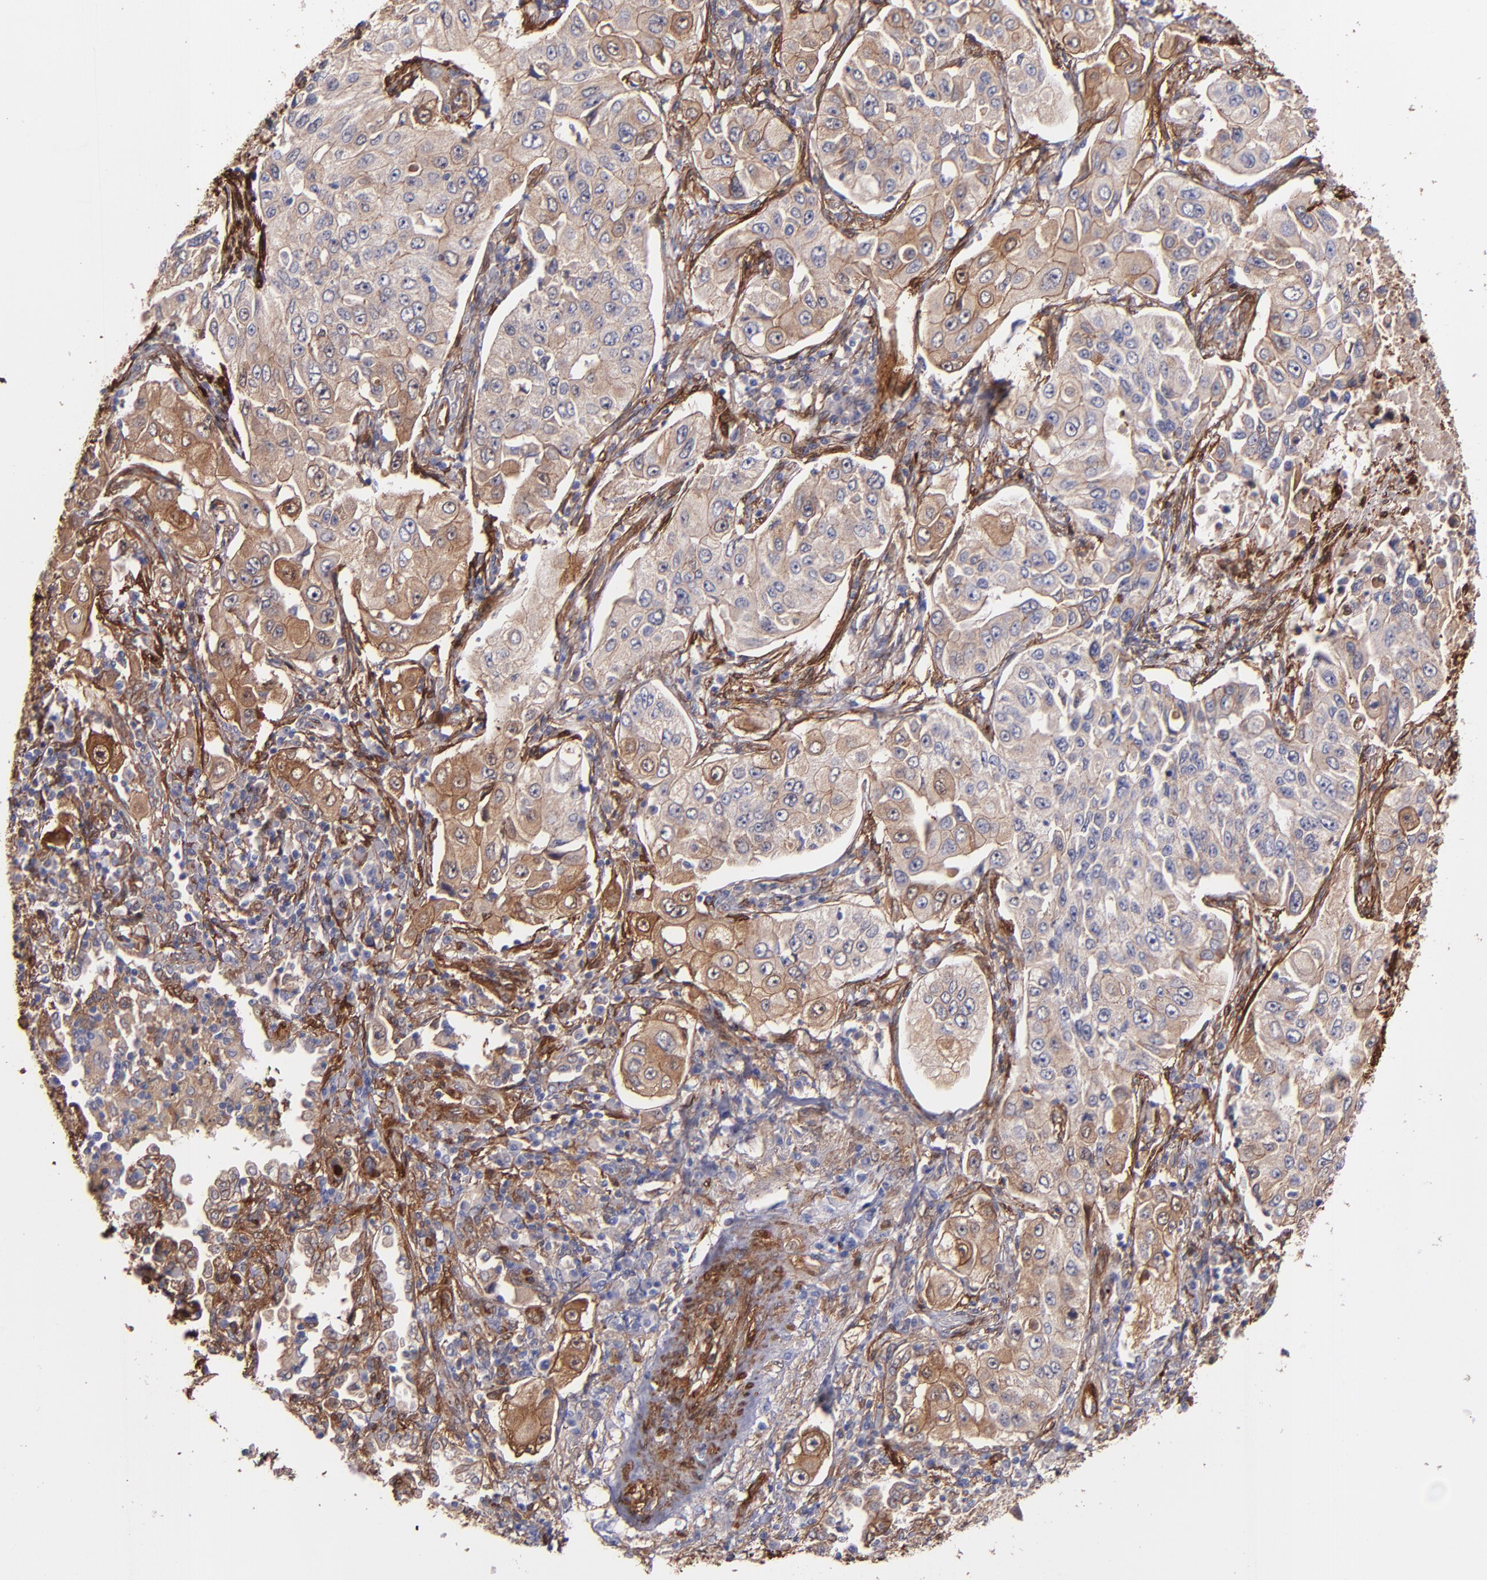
{"staining": {"intensity": "weak", "quantity": ">75%", "location": "cytoplasmic/membranous"}, "tissue": "lung cancer", "cell_type": "Tumor cells", "image_type": "cancer", "snomed": [{"axis": "morphology", "description": "Adenocarcinoma, NOS"}, {"axis": "topography", "description": "Lung"}], "caption": "Lung cancer (adenocarcinoma) stained with immunohistochemistry (IHC) displays weak cytoplasmic/membranous expression in approximately >75% of tumor cells. The staining was performed using DAB (3,3'-diaminobenzidine) to visualize the protein expression in brown, while the nuclei were stained in blue with hematoxylin (Magnification: 20x).", "gene": "VCL", "patient": {"sex": "male", "age": 84}}